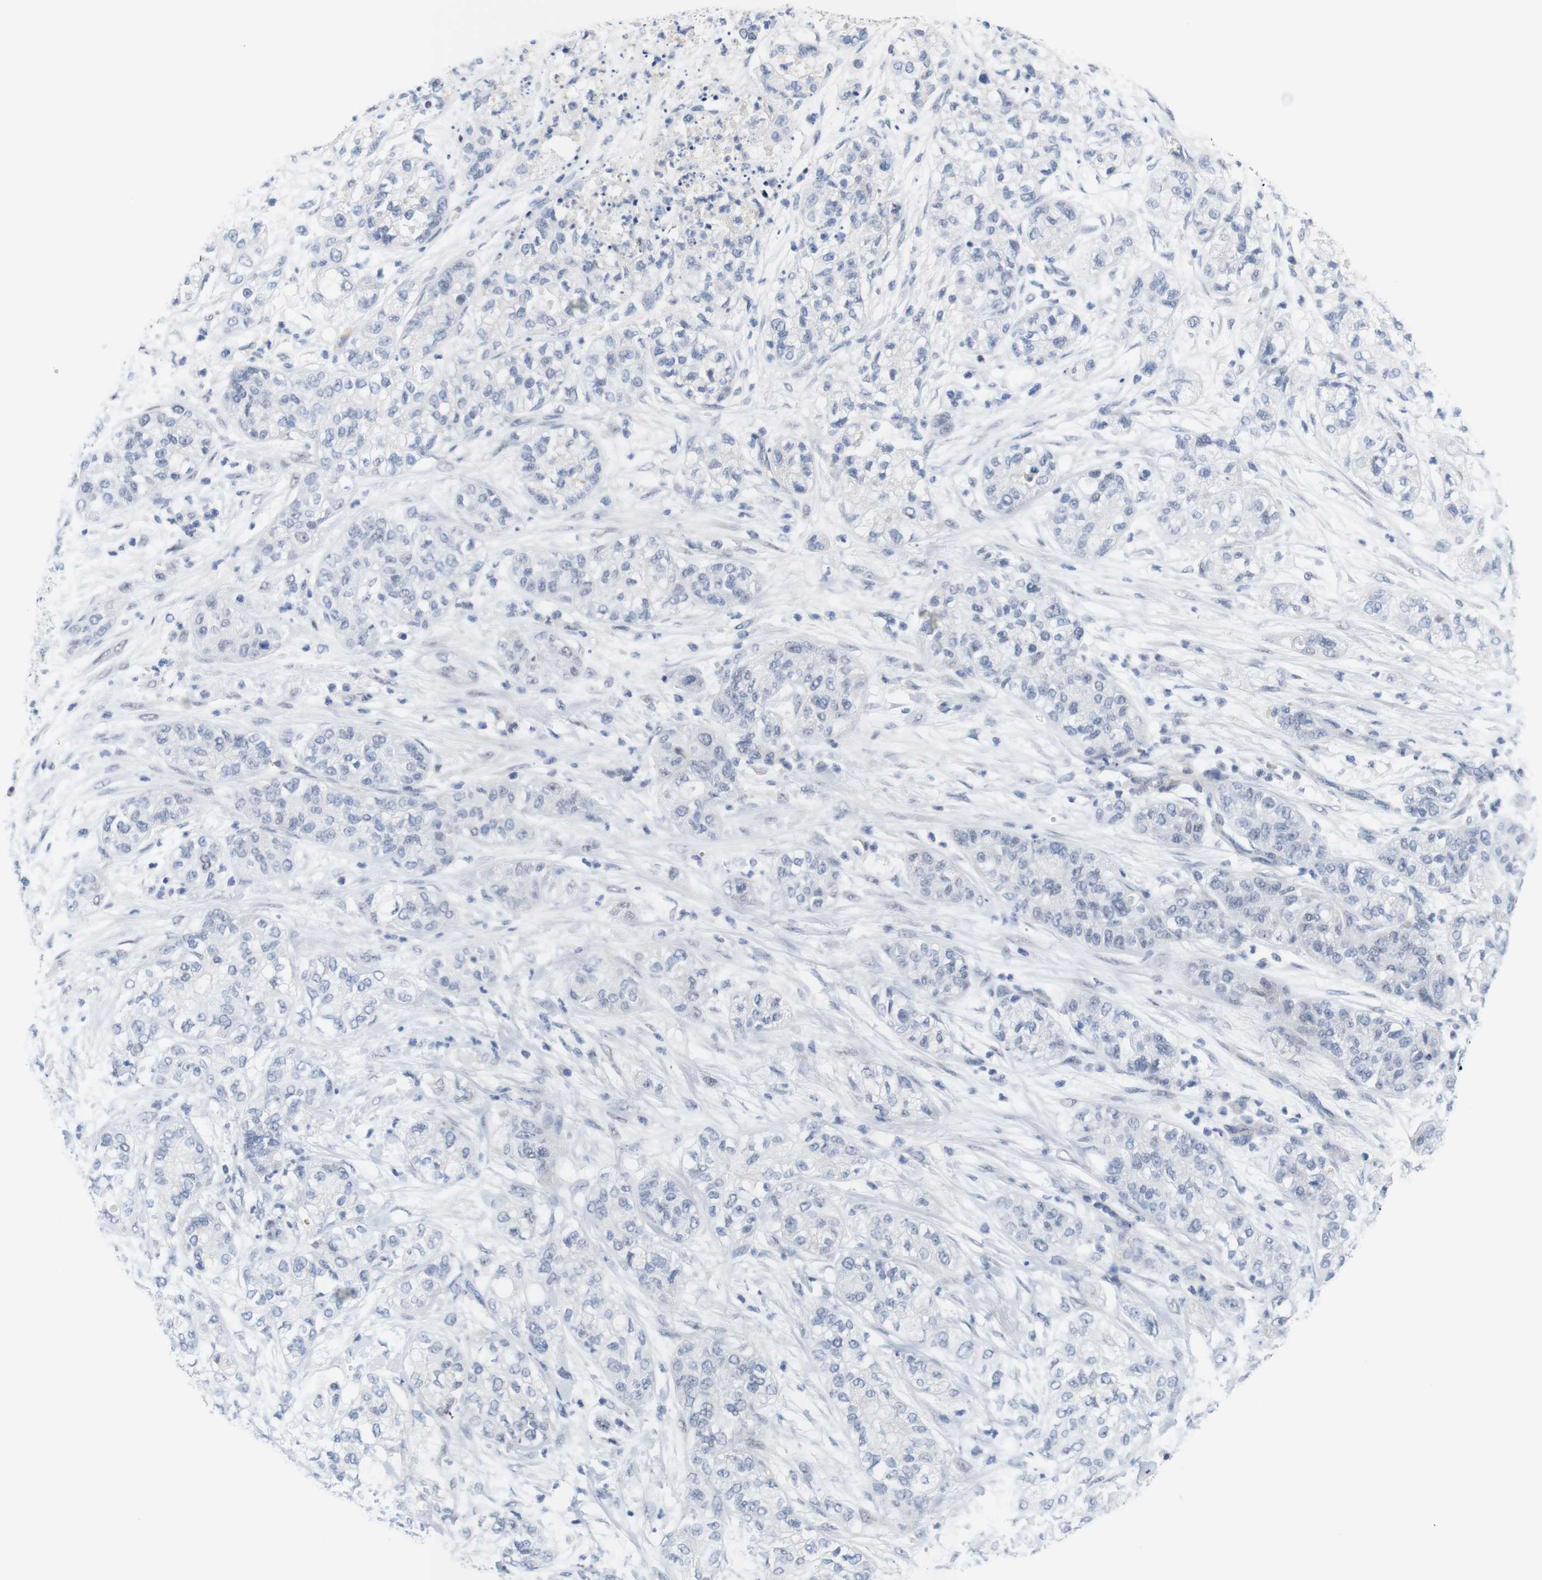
{"staining": {"intensity": "negative", "quantity": "none", "location": "none"}, "tissue": "pancreatic cancer", "cell_type": "Tumor cells", "image_type": "cancer", "snomed": [{"axis": "morphology", "description": "Adenocarcinoma, NOS"}, {"axis": "topography", "description": "Pancreas"}], "caption": "Tumor cells show no significant positivity in pancreatic cancer.", "gene": "OTOF", "patient": {"sex": "female", "age": 78}}